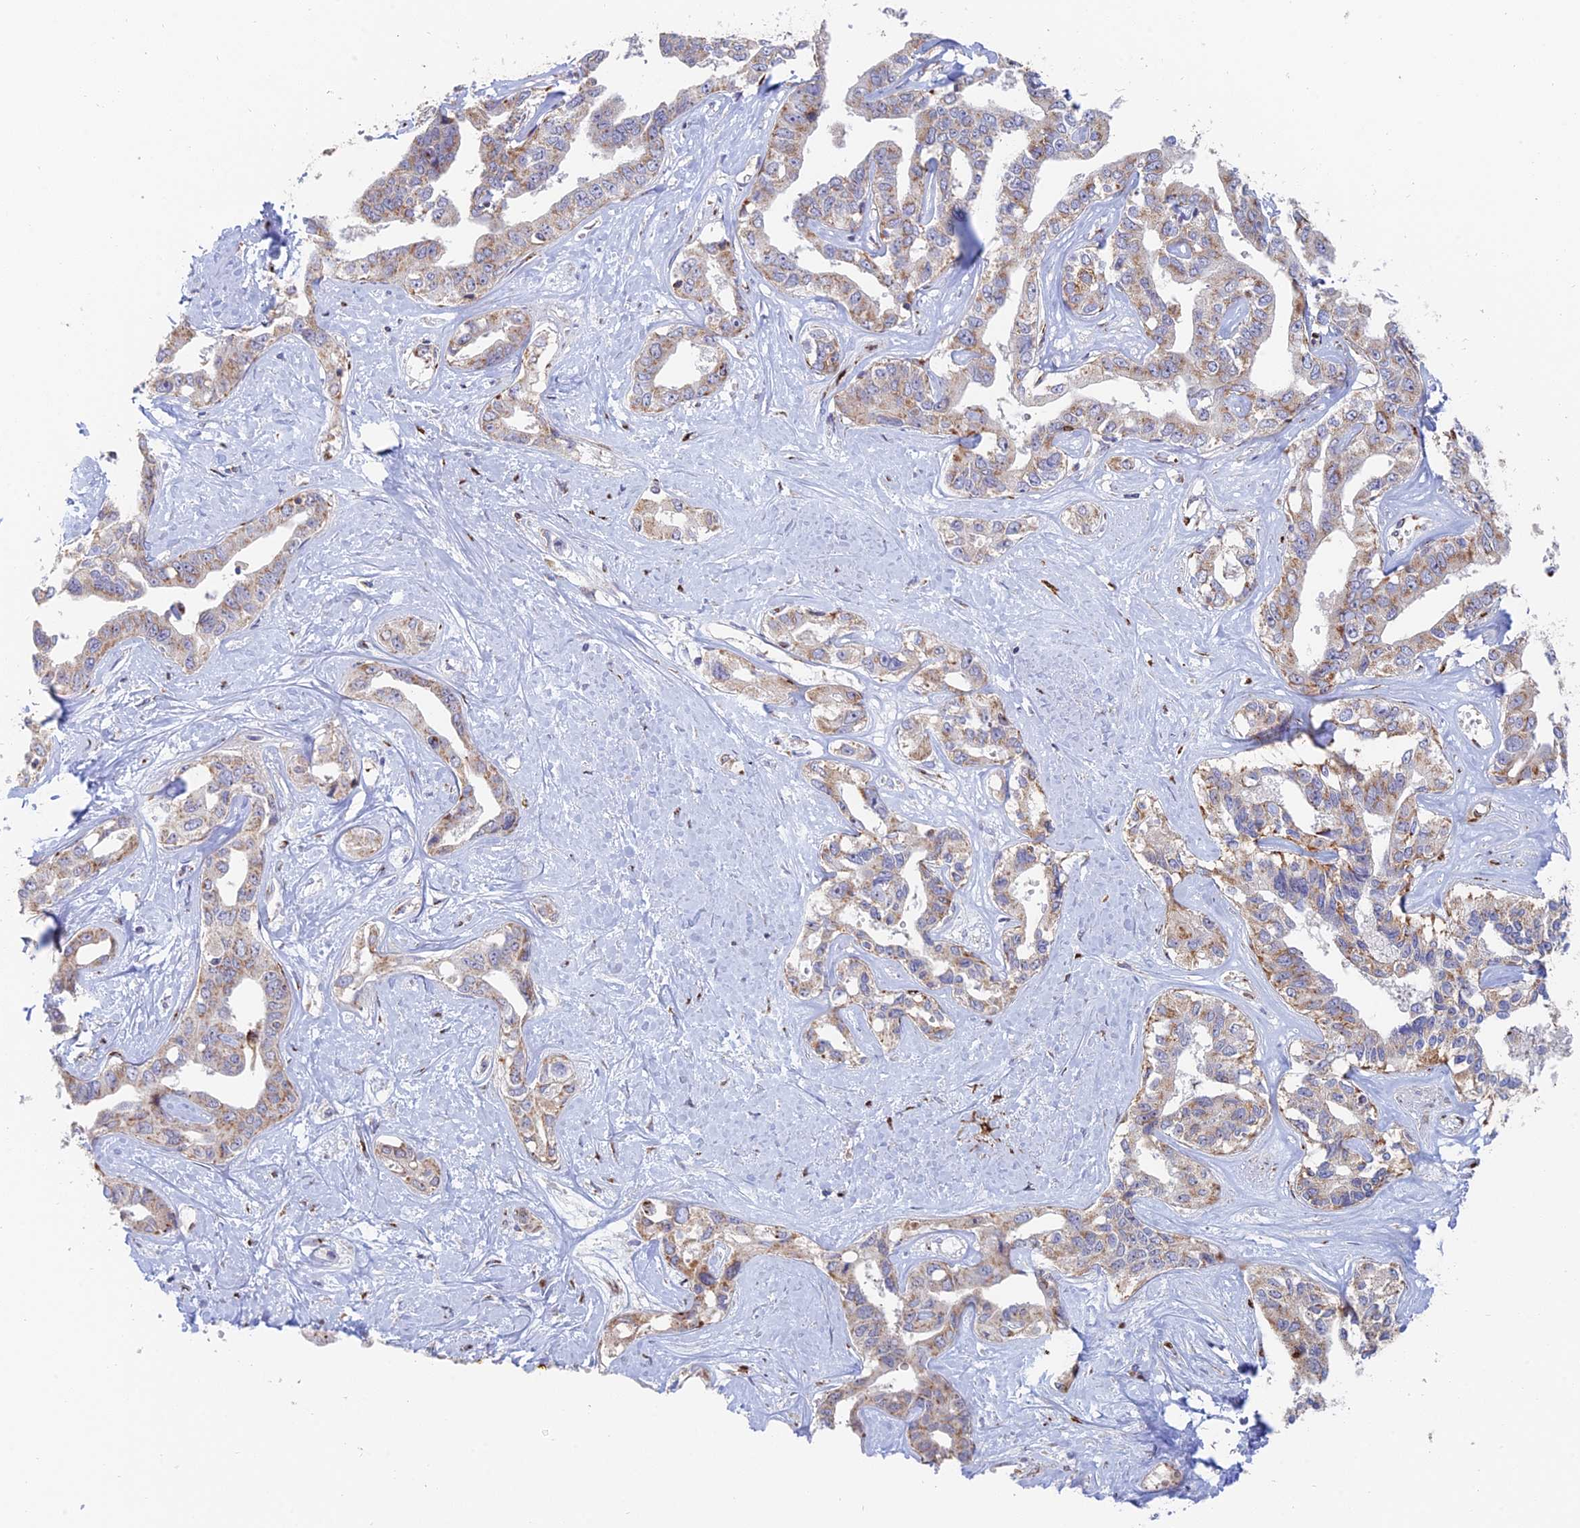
{"staining": {"intensity": "moderate", "quantity": "<25%", "location": "cytoplasmic/membranous"}, "tissue": "liver cancer", "cell_type": "Tumor cells", "image_type": "cancer", "snomed": [{"axis": "morphology", "description": "Cholangiocarcinoma"}, {"axis": "topography", "description": "Liver"}], "caption": "This histopathology image demonstrates liver cancer (cholangiocarcinoma) stained with immunohistochemistry to label a protein in brown. The cytoplasmic/membranous of tumor cells show moderate positivity for the protein. Nuclei are counter-stained blue.", "gene": "HS2ST1", "patient": {"sex": "male", "age": 59}}